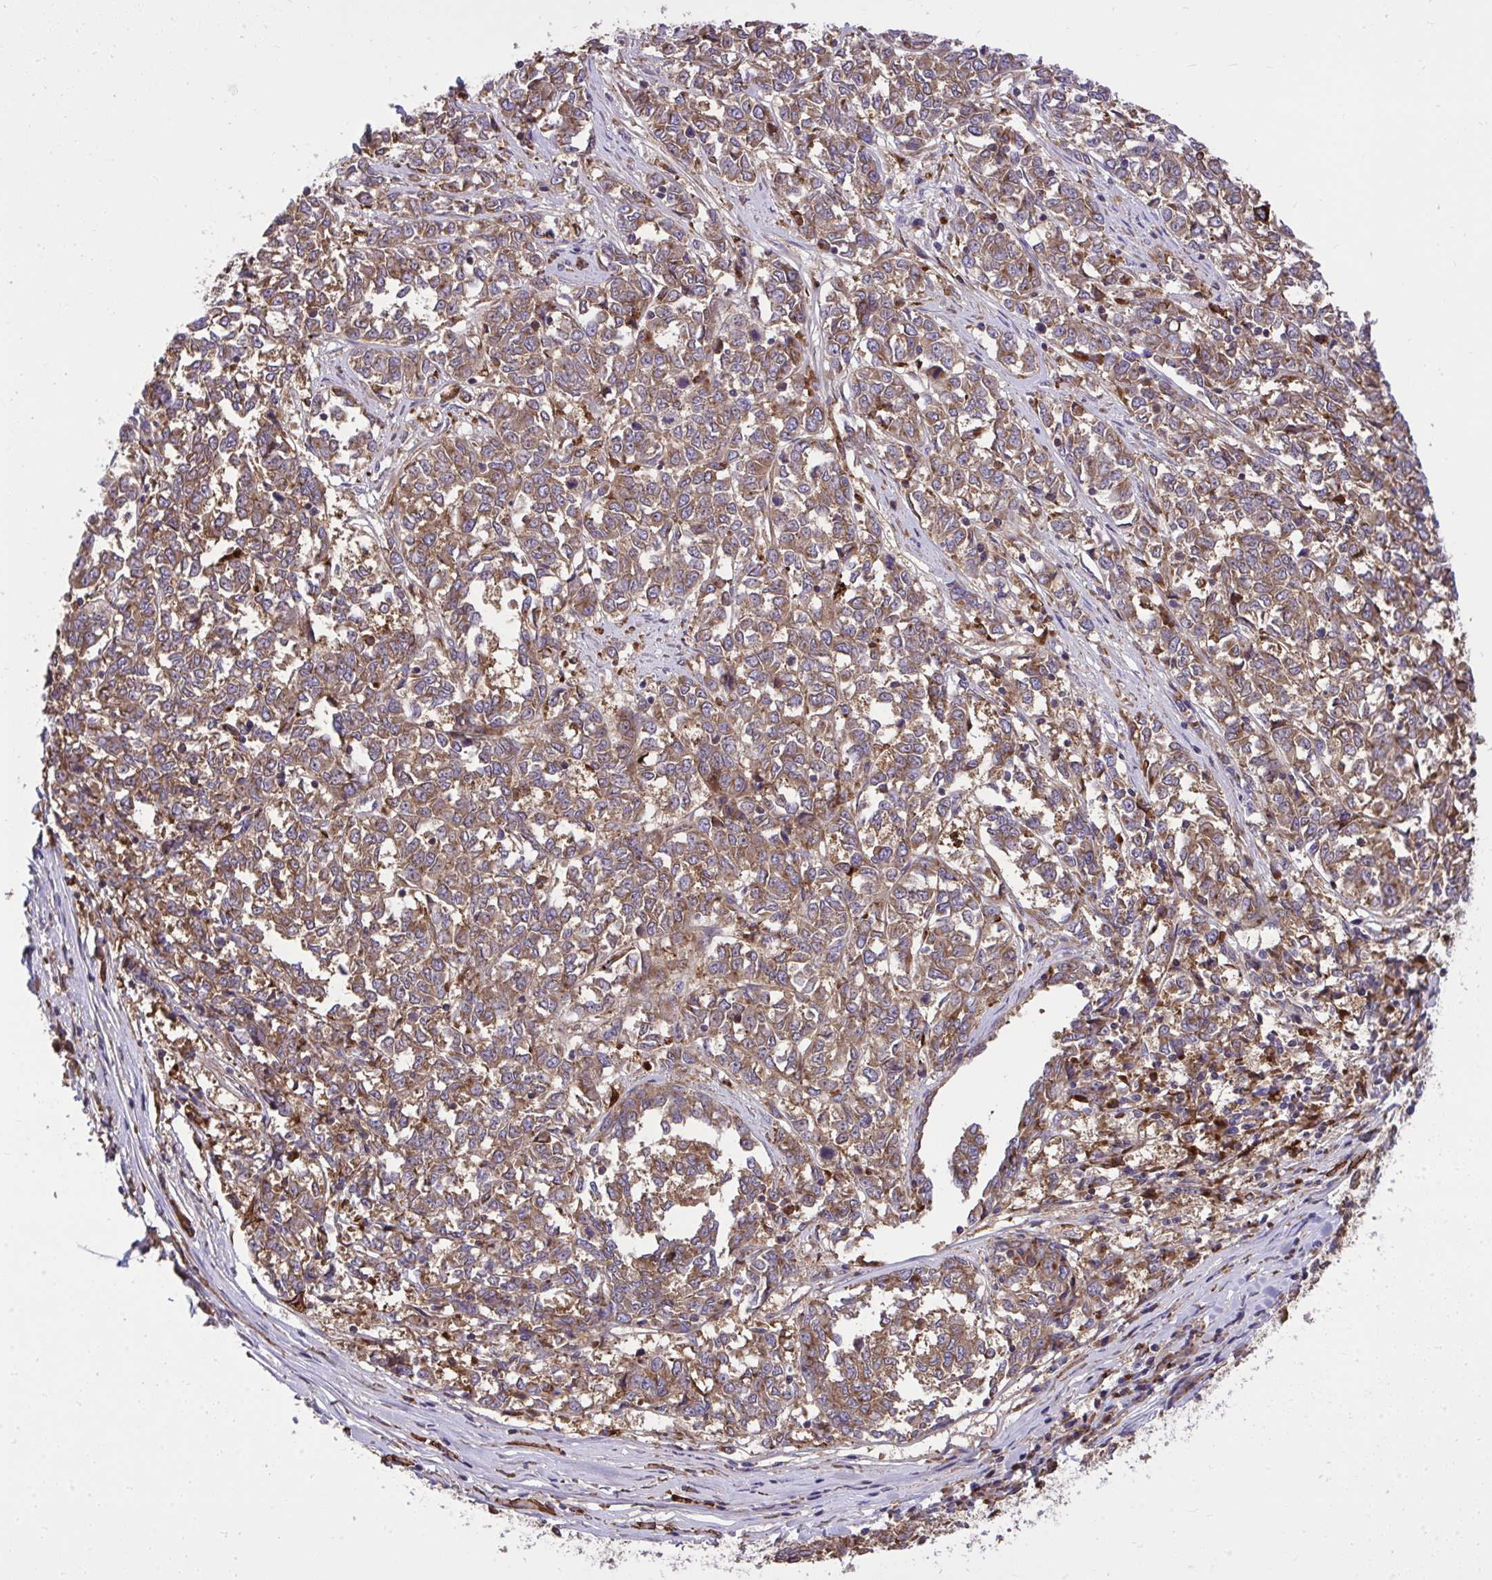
{"staining": {"intensity": "moderate", "quantity": ">75%", "location": "cytoplasmic/membranous"}, "tissue": "melanoma", "cell_type": "Tumor cells", "image_type": "cancer", "snomed": [{"axis": "morphology", "description": "Malignant melanoma, NOS"}, {"axis": "topography", "description": "Skin"}], "caption": "Protein staining displays moderate cytoplasmic/membranous positivity in approximately >75% of tumor cells in melanoma.", "gene": "PAIP2", "patient": {"sex": "female", "age": 72}}